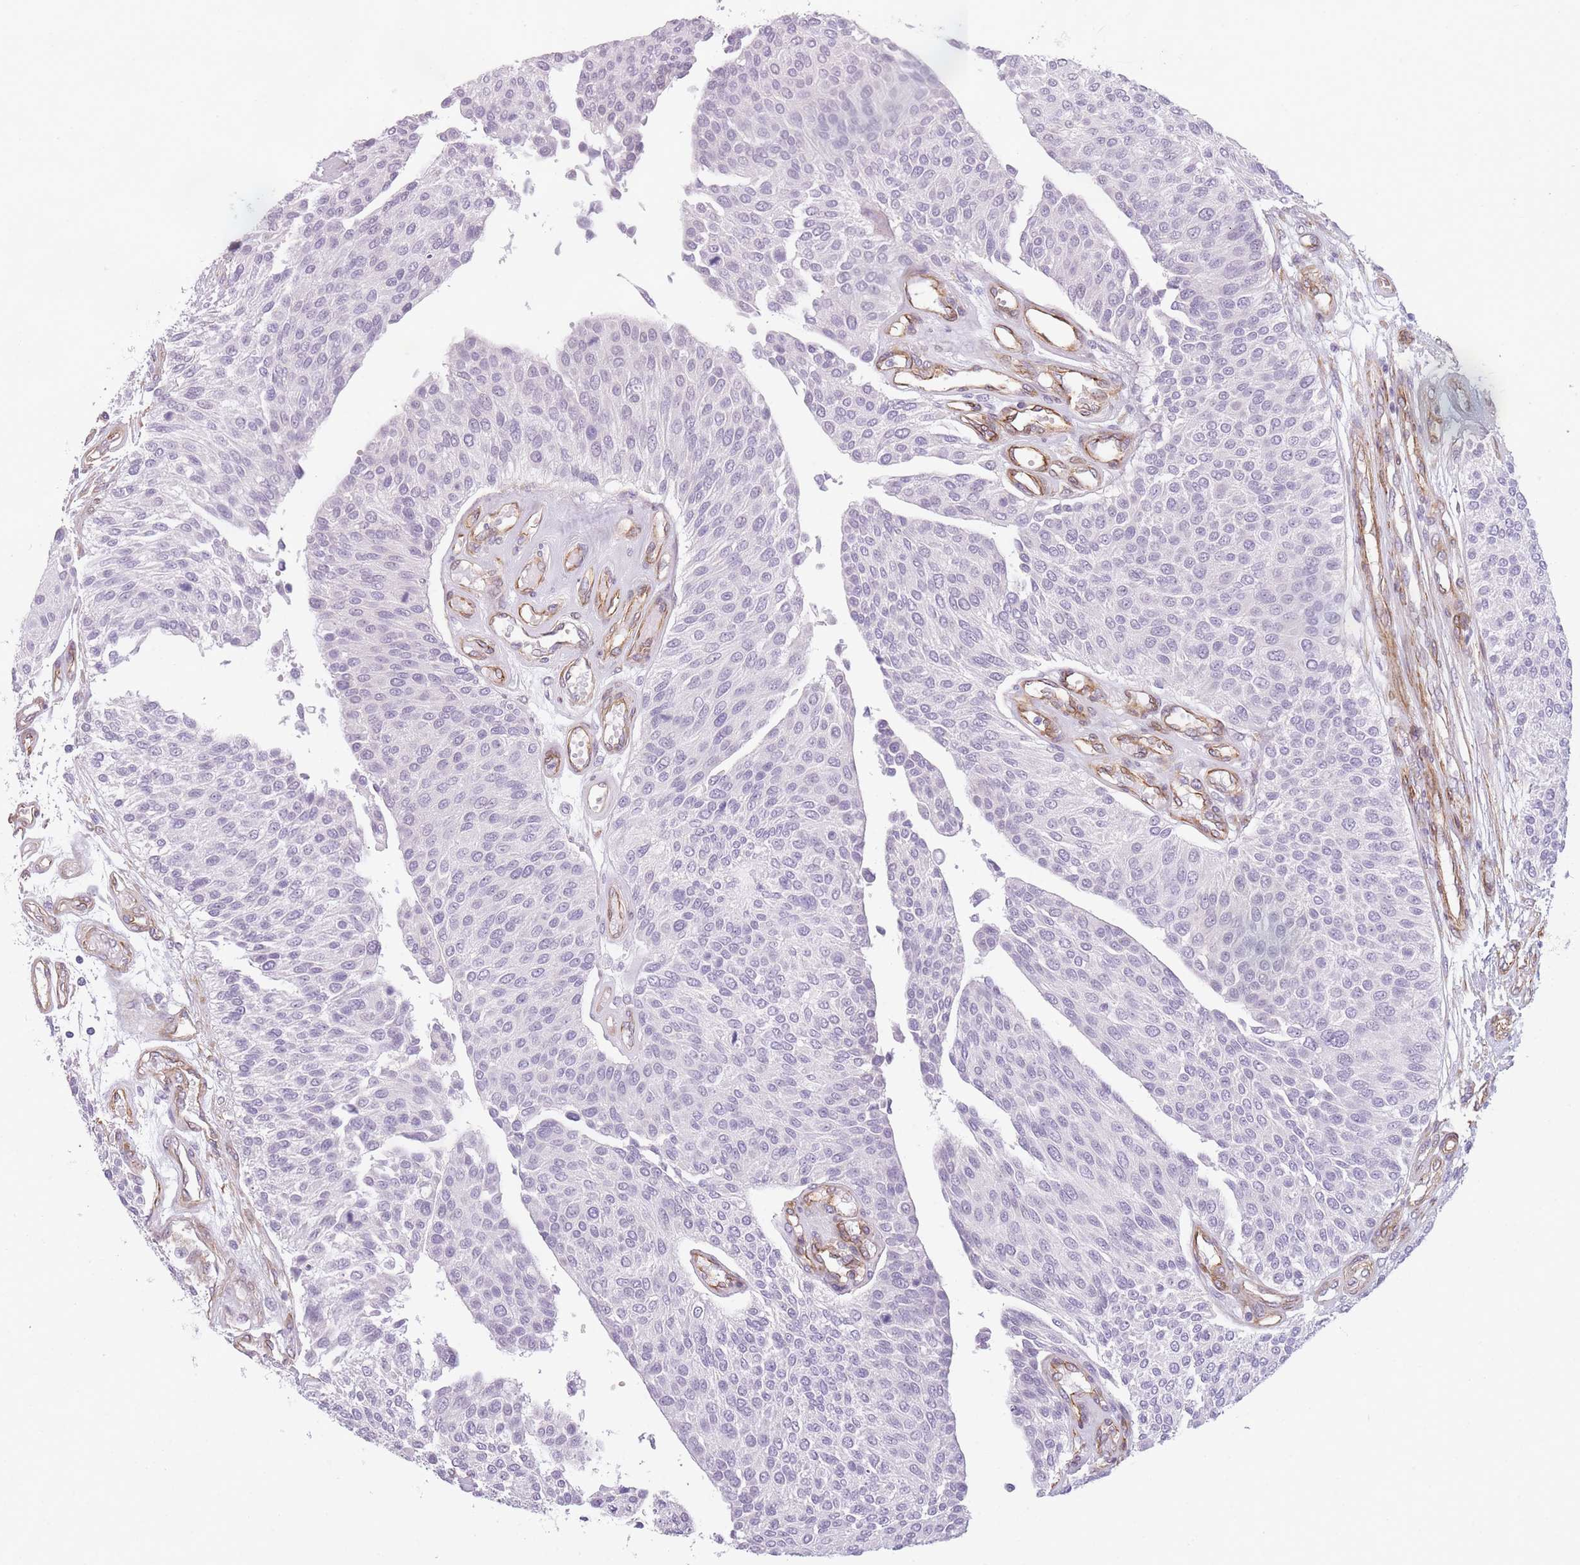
{"staining": {"intensity": "negative", "quantity": "none", "location": "none"}, "tissue": "urothelial cancer", "cell_type": "Tumor cells", "image_type": "cancer", "snomed": [{"axis": "morphology", "description": "Urothelial carcinoma, NOS"}, {"axis": "topography", "description": "Urinary bladder"}], "caption": "Immunohistochemistry of transitional cell carcinoma displays no positivity in tumor cells. (Immunohistochemistry, brightfield microscopy, high magnification).", "gene": "OR6B3", "patient": {"sex": "male", "age": 55}}